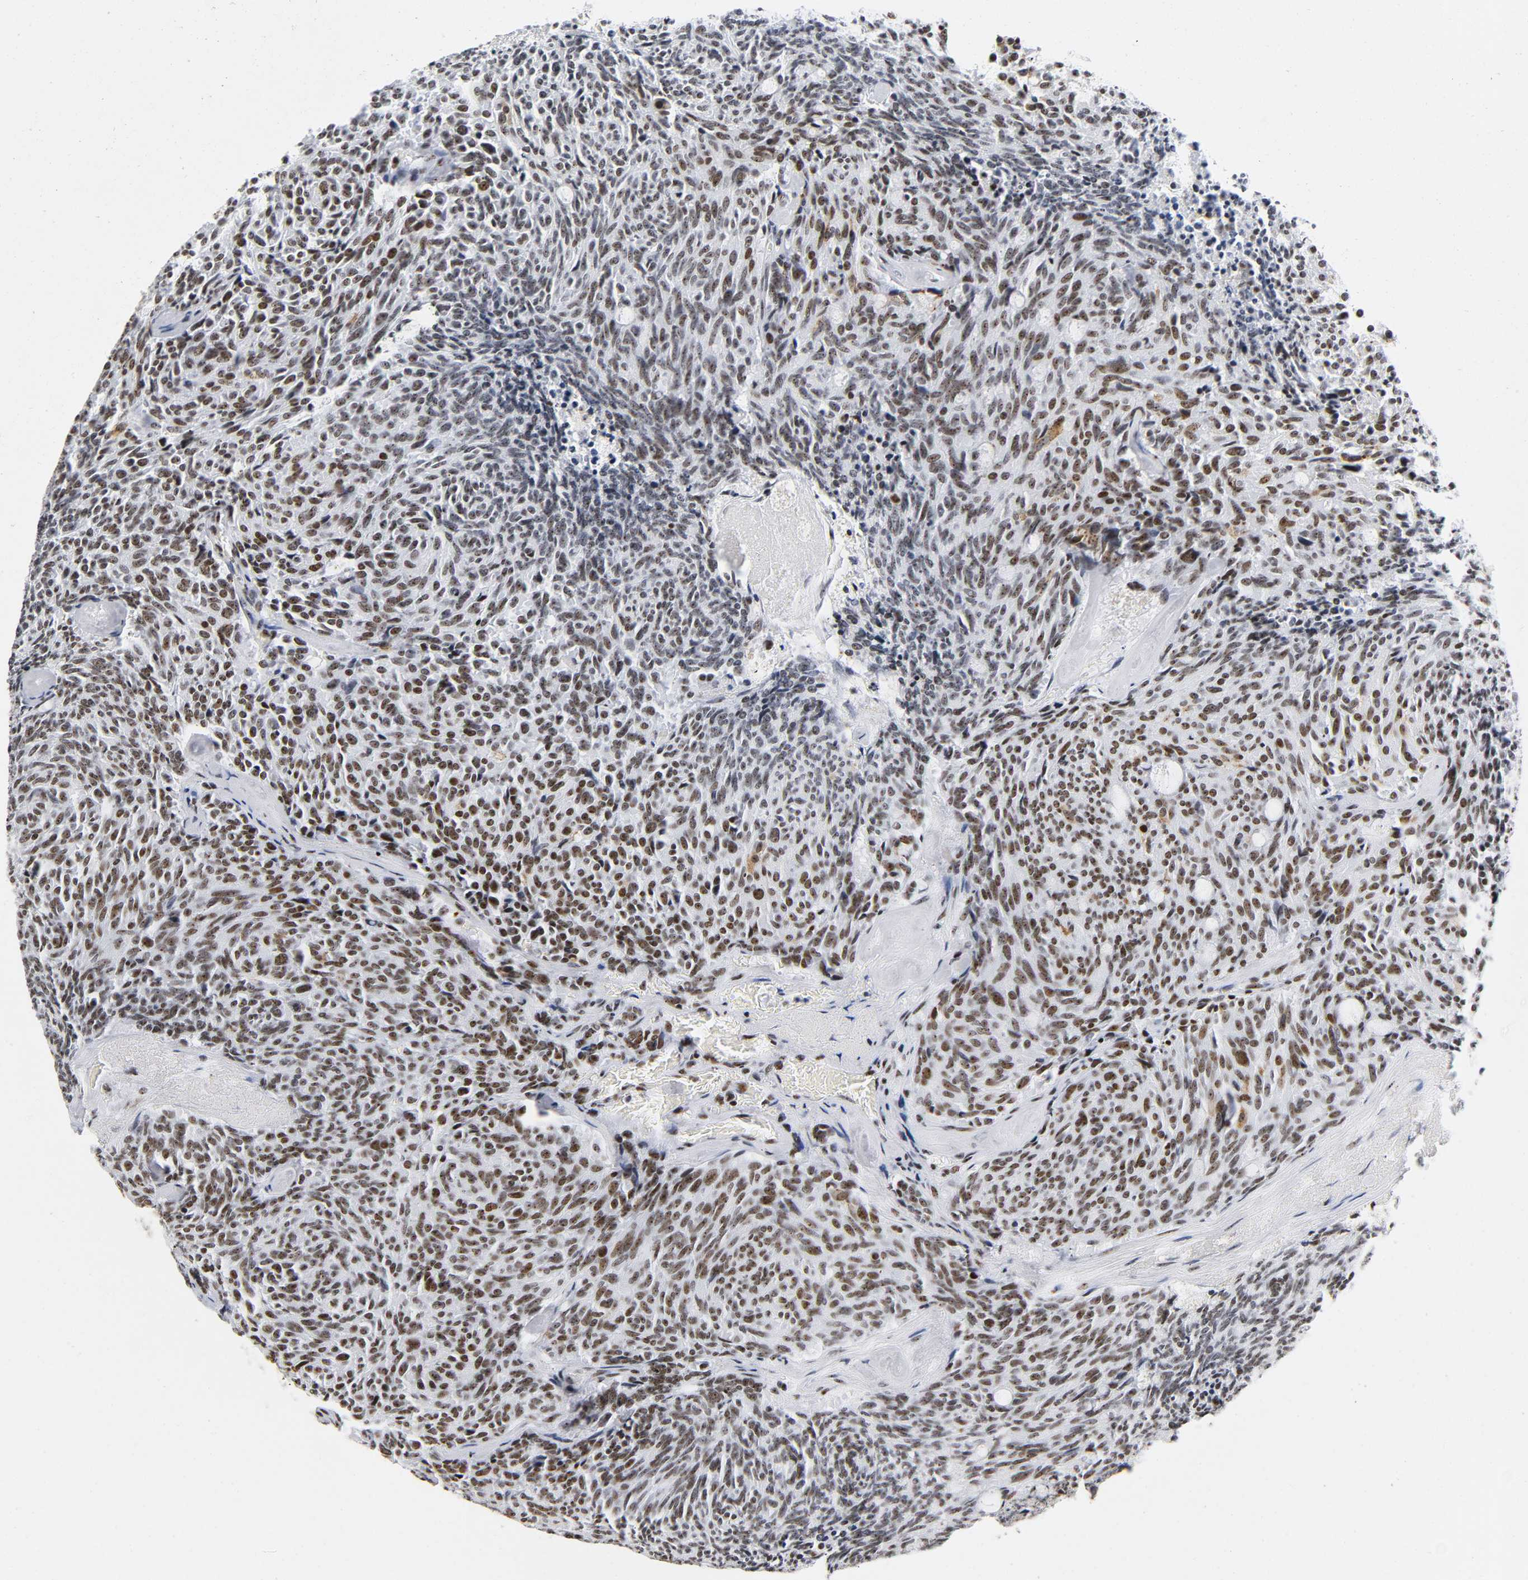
{"staining": {"intensity": "moderate", "quantity": ">75%", "location": "nuclear"}, "tissue": "carcinoid", "cell_type": "Tumor cells", "image_type": "cancer", "snomed": [{"axis": "morphology", "description": "Carcinoid, malignant, NOS"}, {"axis": "topography", "description": "Pancreas"}], "caption": "A photomicrograph of human carcinoid stained for a protein shows moderate nuclear brown staining in tumor cells.", "gene": "UBTF", "patient": {"sex": "female", "age": 54}}